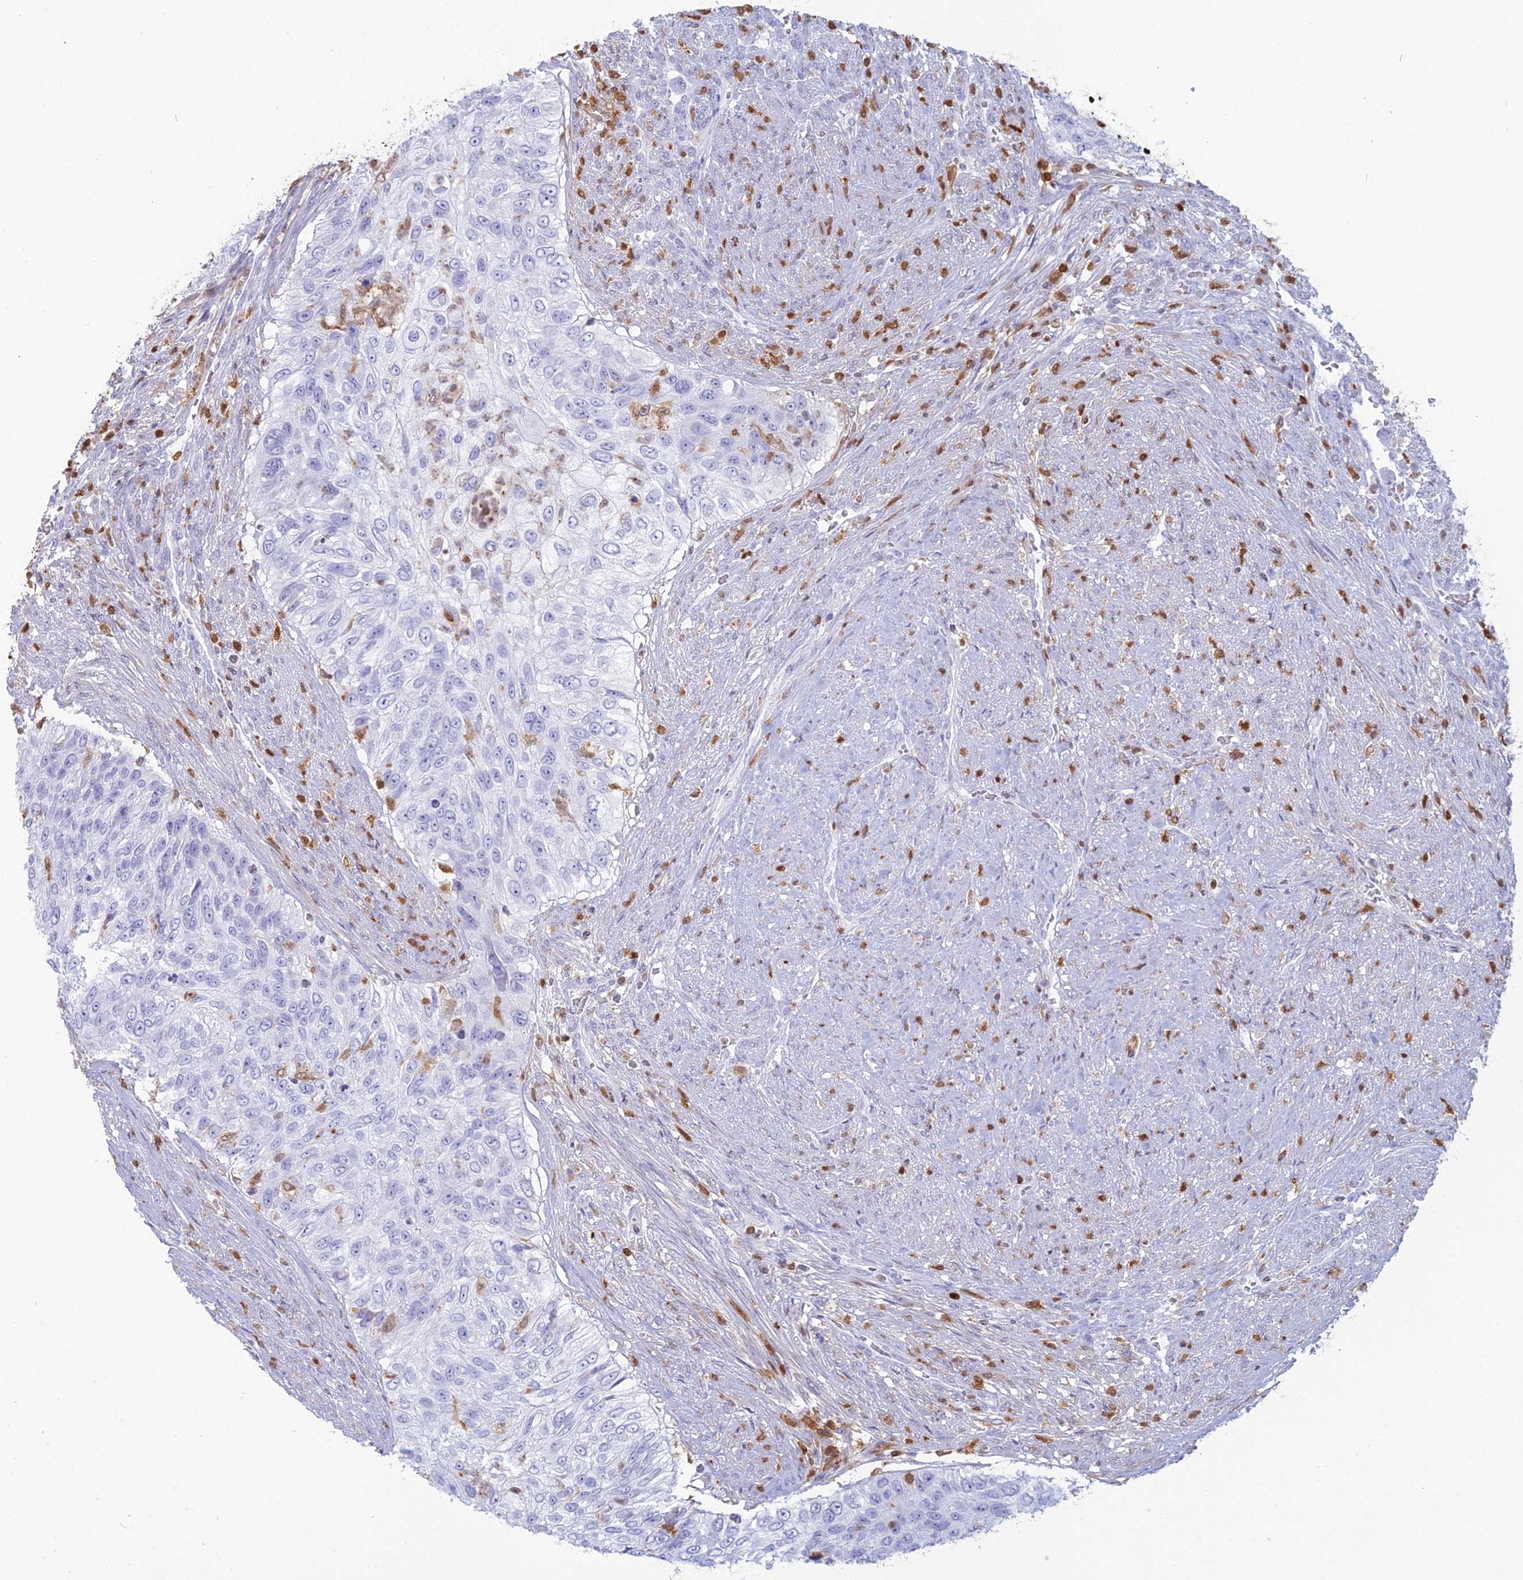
{"staining": {"intensity": "negative", "quantity": "none", "location": "none"}, "tissue": "urothelial cancer", "cell_type": "Tumor cells", "image_type": "cancer", "snomed": [{"axis": "morphology", "description": "Urothelial carcinoma, High grade"}, {"axis": "topography", "description": "Urinary bladder"}], "caption": "This is a histopathology image of IHC staining of urothelial cancer, which shows no staining in tumor cells.", "gene": "PGBD4", "patient": {"sex": "female", "age": 60}}